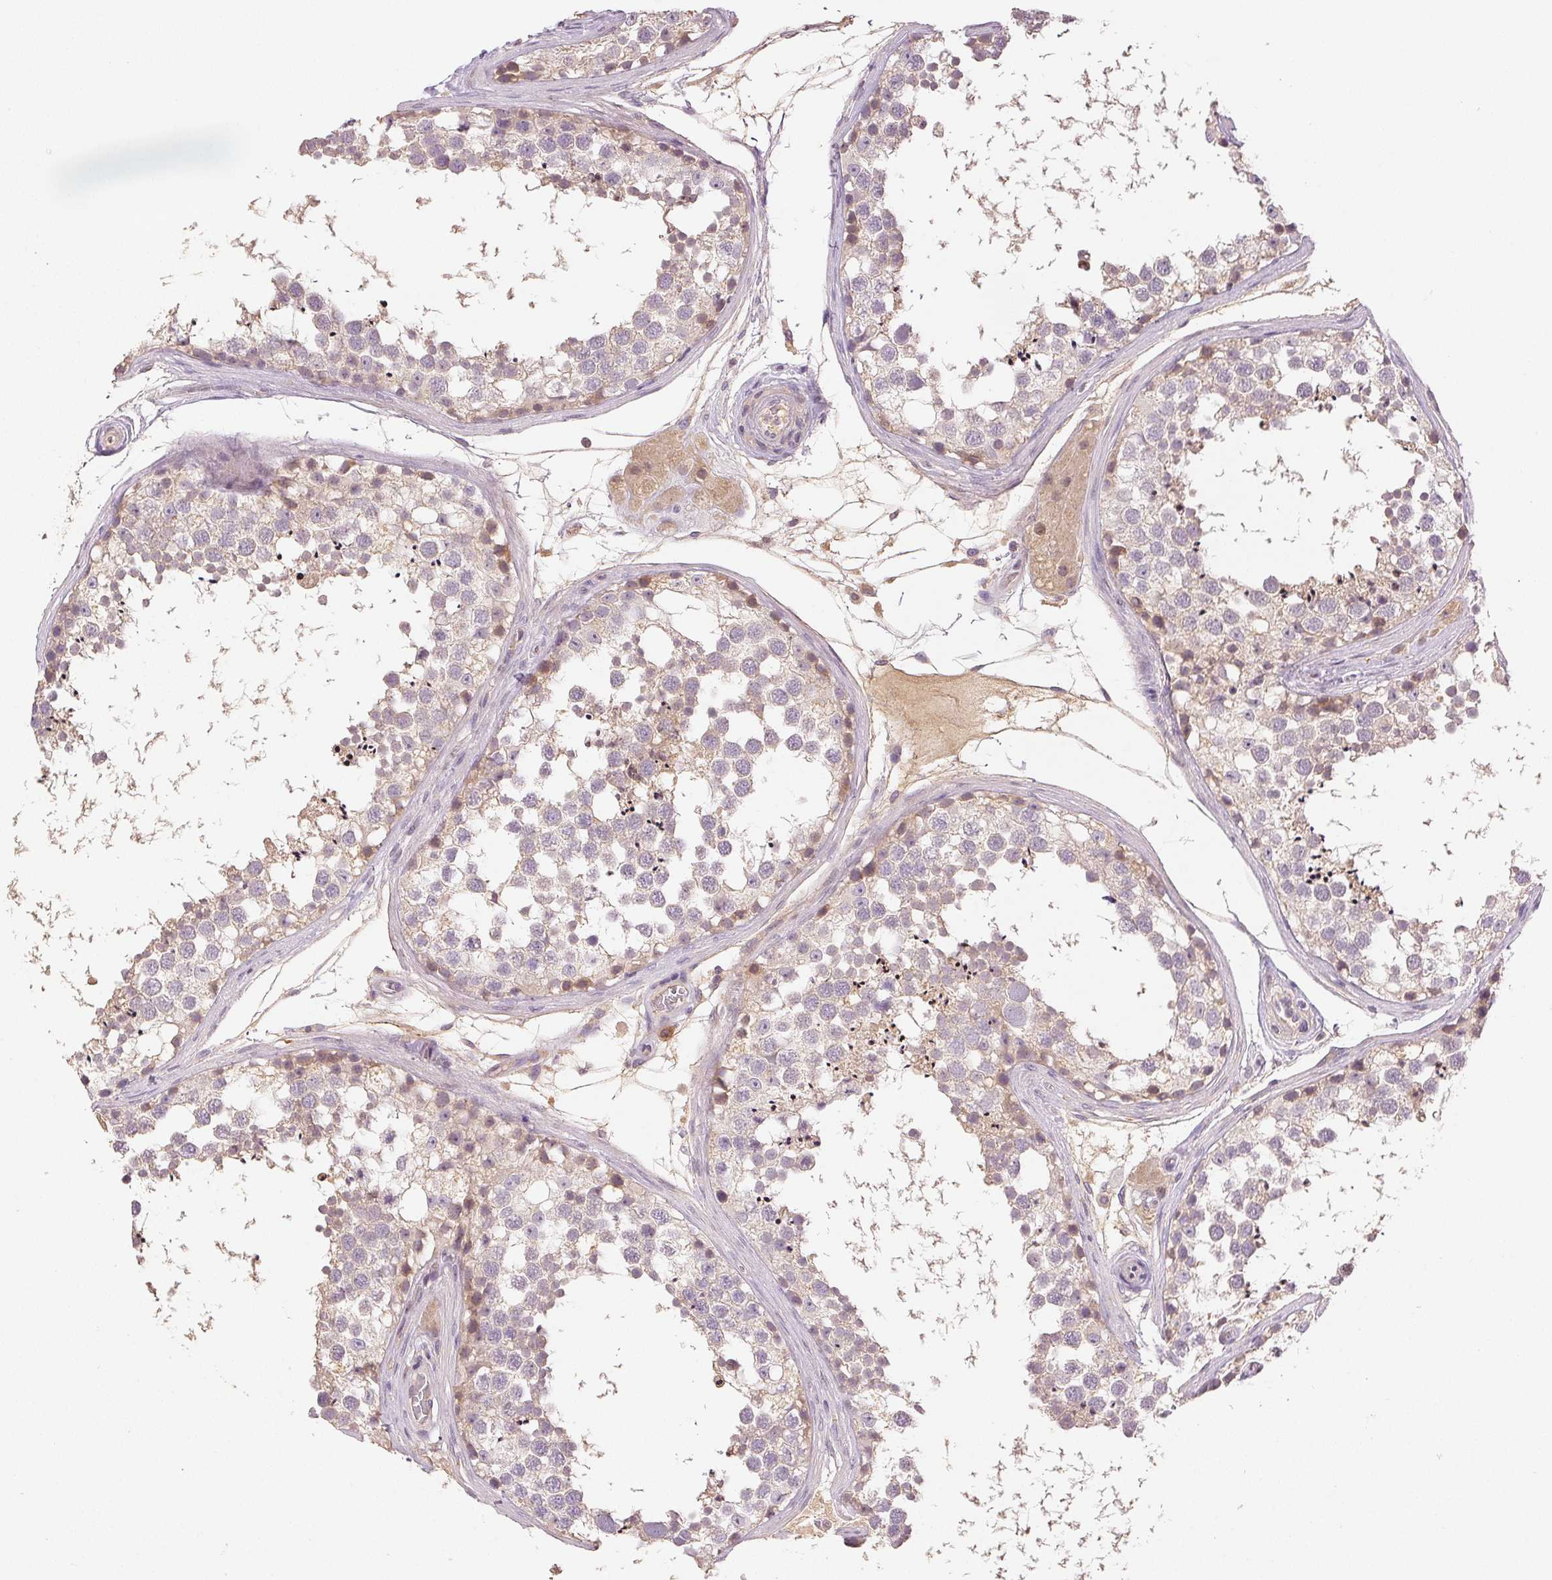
{"staining": {"intensity": "weak", "quantity": "25%-75%", "location": "cytoplasmic/membranous"}, "tissue": "testis", "cell_type": "Cells in seminiferous ducts", "image_type": "normal", "snomed": [{"axis": "morphology", "description": "Normal tissue, NOS"}, {"axis": "morphology", "description": "Seminoma, NOS"}, {"axis": "topography", "description": "Testis"}], "caption": "Immunohistochemical staining of normal human testis exhibits weak cytoplasmic/membranous protein positivity in approximately 25%-75% of cells in seminiferous ducts. (brown staining indicates protein expression, while blue staining denotes nuclei).", "gene": "YIF1B", "patient": {"sex": "male", "age": 65}}